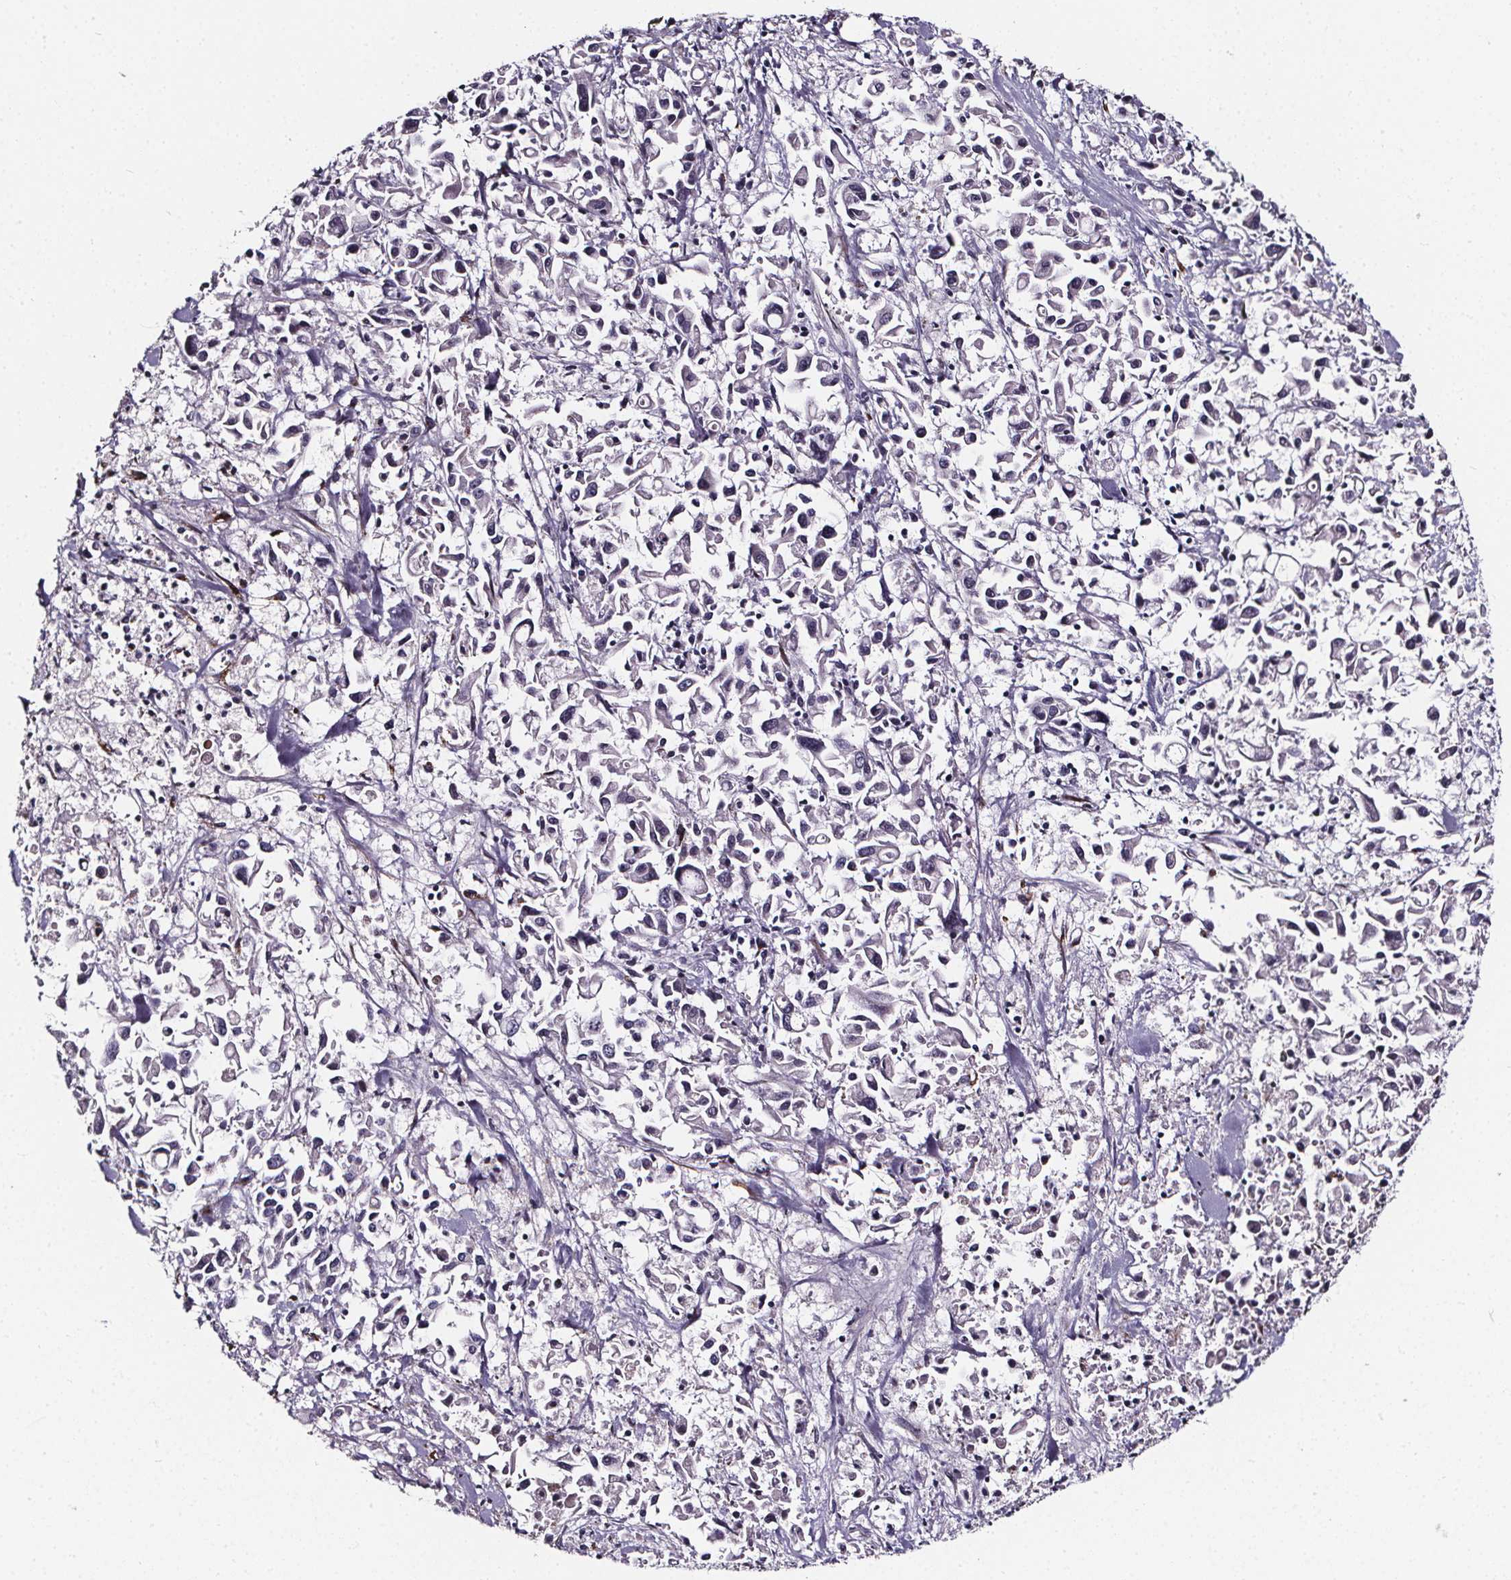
{"staining": {"intensity": "negative", "quantity": "none", "location": "none"}, "tissue": "pancreatic cancer", "cell_type": "Tumor cells", "image_type": "cancer", "snomed": [{"axis": "morphology", "description": "Adenocarcinoma, NOS"}, {"axis": "topography", "description": "Pancreas"}], "caption": "The micrograph exhibits no staining of tumor cells in pancreatic adenocarcinoma.", "gene": "AEBP1", "patient": {"sex": "female", "age": 83}}